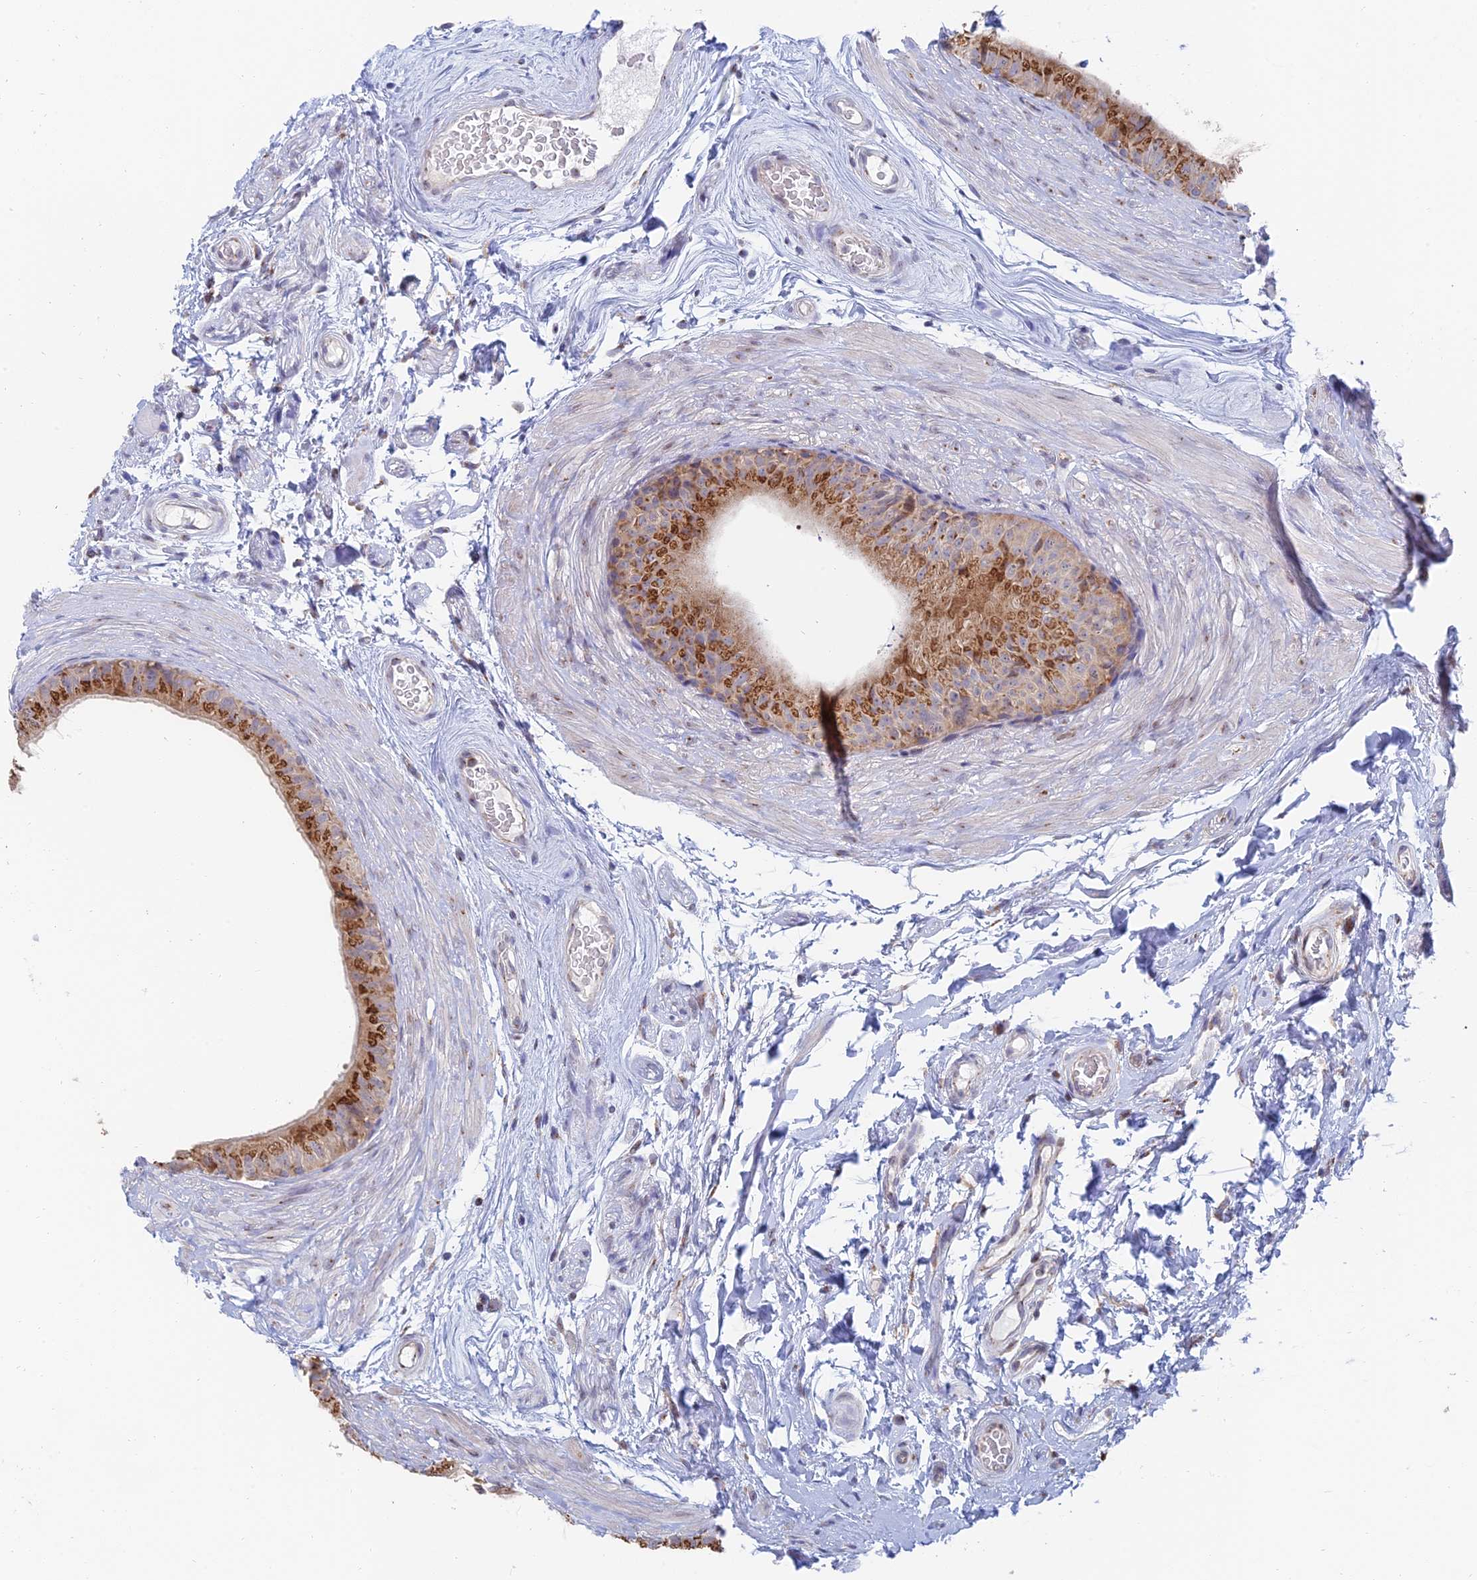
{"staining": {"intensity": "moderate", "quantity": ">75%", "location": "cytoplasmic/membranous"}, "tissue": "epididymis", "cell_type": "Glandular cells", "image_type": "normal", "snomed": [{"axis": "morphology", "description": "Normal tissue, NOS"}, {"axis": "topography", "description": "Epididymis"}], "caption": "This histopathology image exhibits immunohistochemistry (IHC) staining of unremarkable human epididymis, with medium moderate cytoplasmic/membranous staining in approximately >75% of glandular cells.", "gene": "ENSG00000267561", "patient": {"sex": "male", "age": 45}}